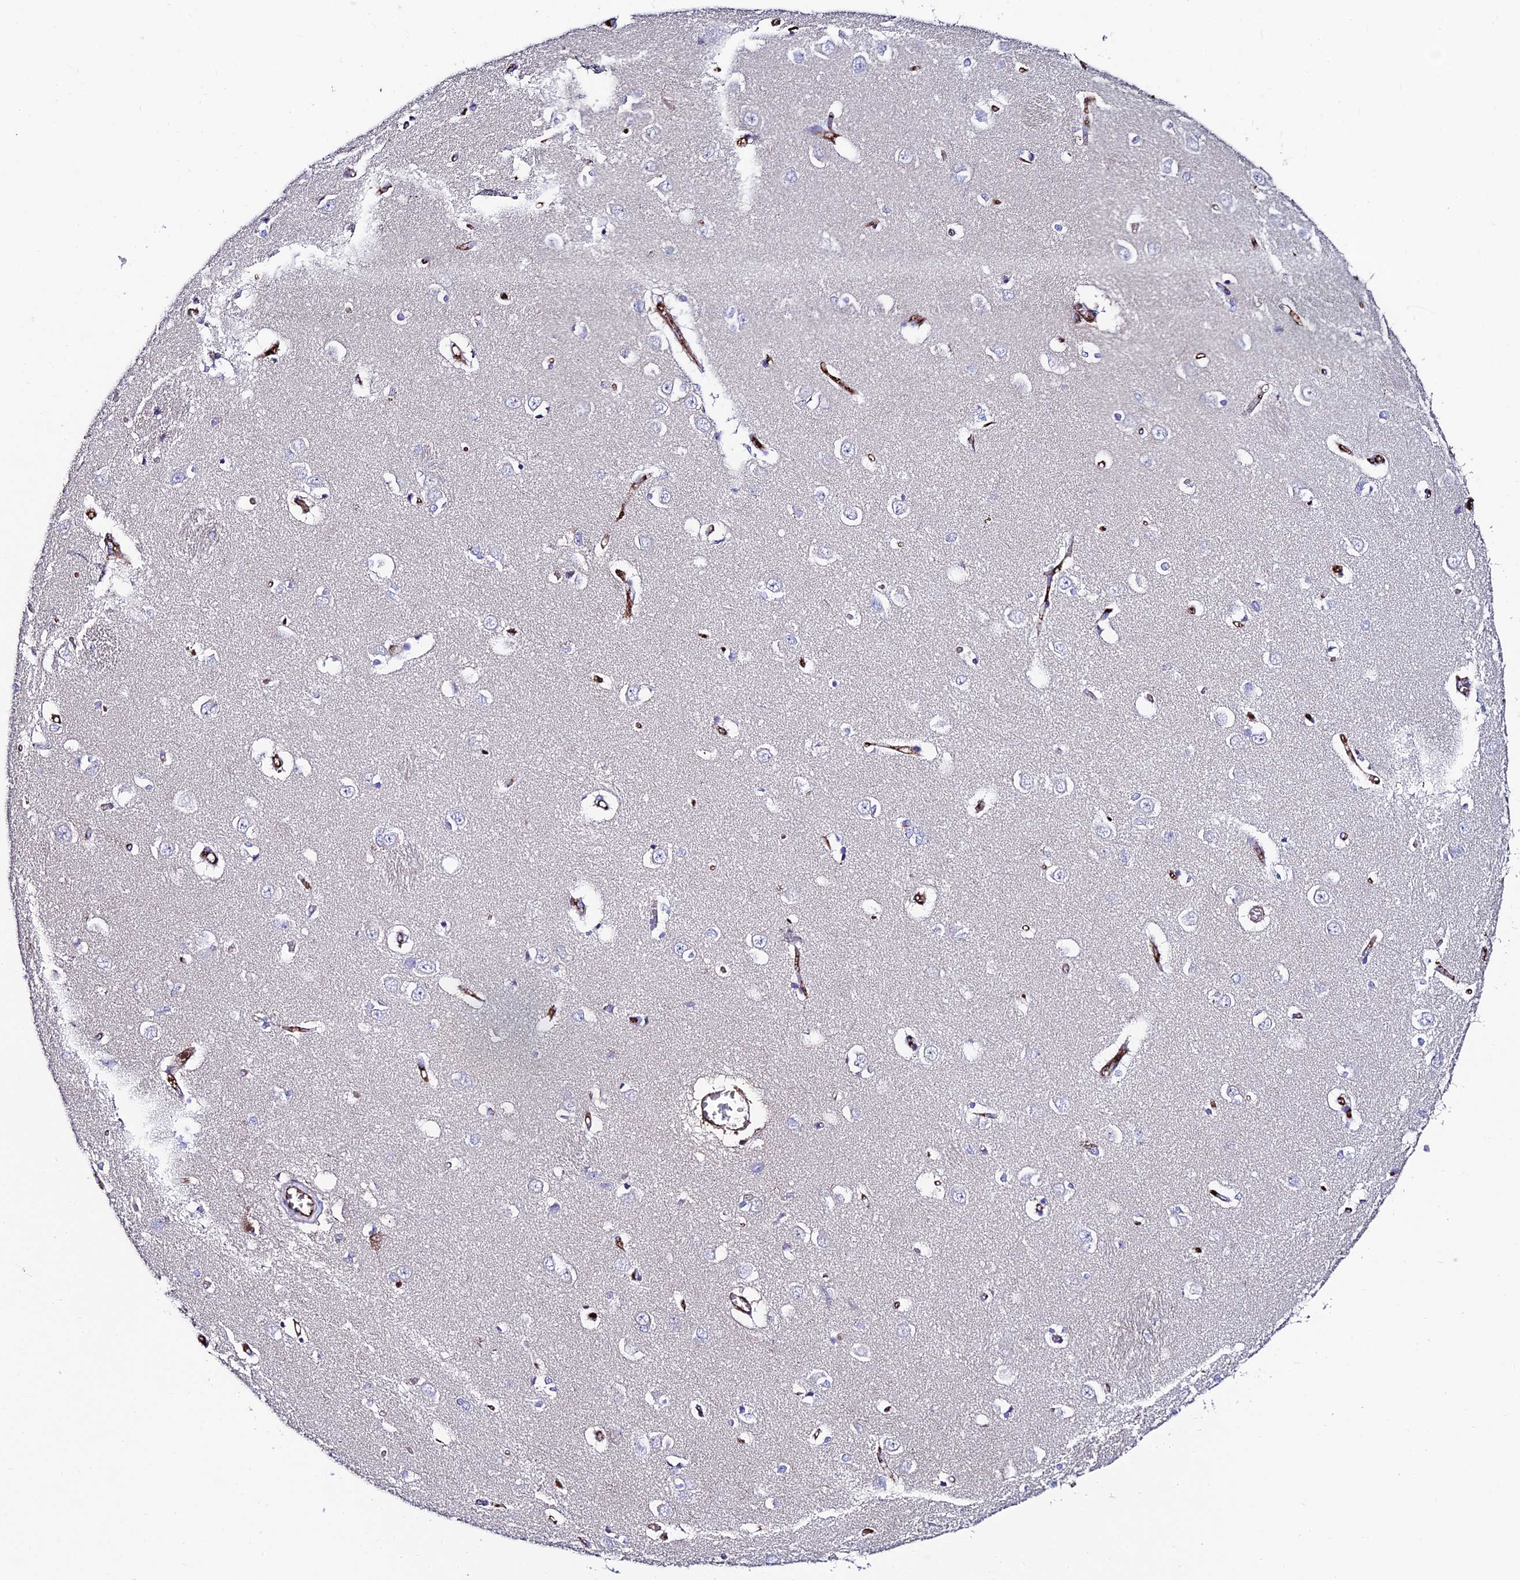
{"staining": {"intensity": "negative", "quantity": "none", "location": "none"}, "tissue": "caudate", "cell_type": "Glial cells", "image_type": "normal", "snomed": [{"axis": "morphology", "description": "Normal tissue, NOS"}, {"axis": "topography", "description": "Lateral ventricle wall"}], "caption": "Immunohistochemistry of benign human caudate exhibits no staining in glial cells.", "gene": "SLC25A16", "patient": {"sex": "male", "age": 37}}